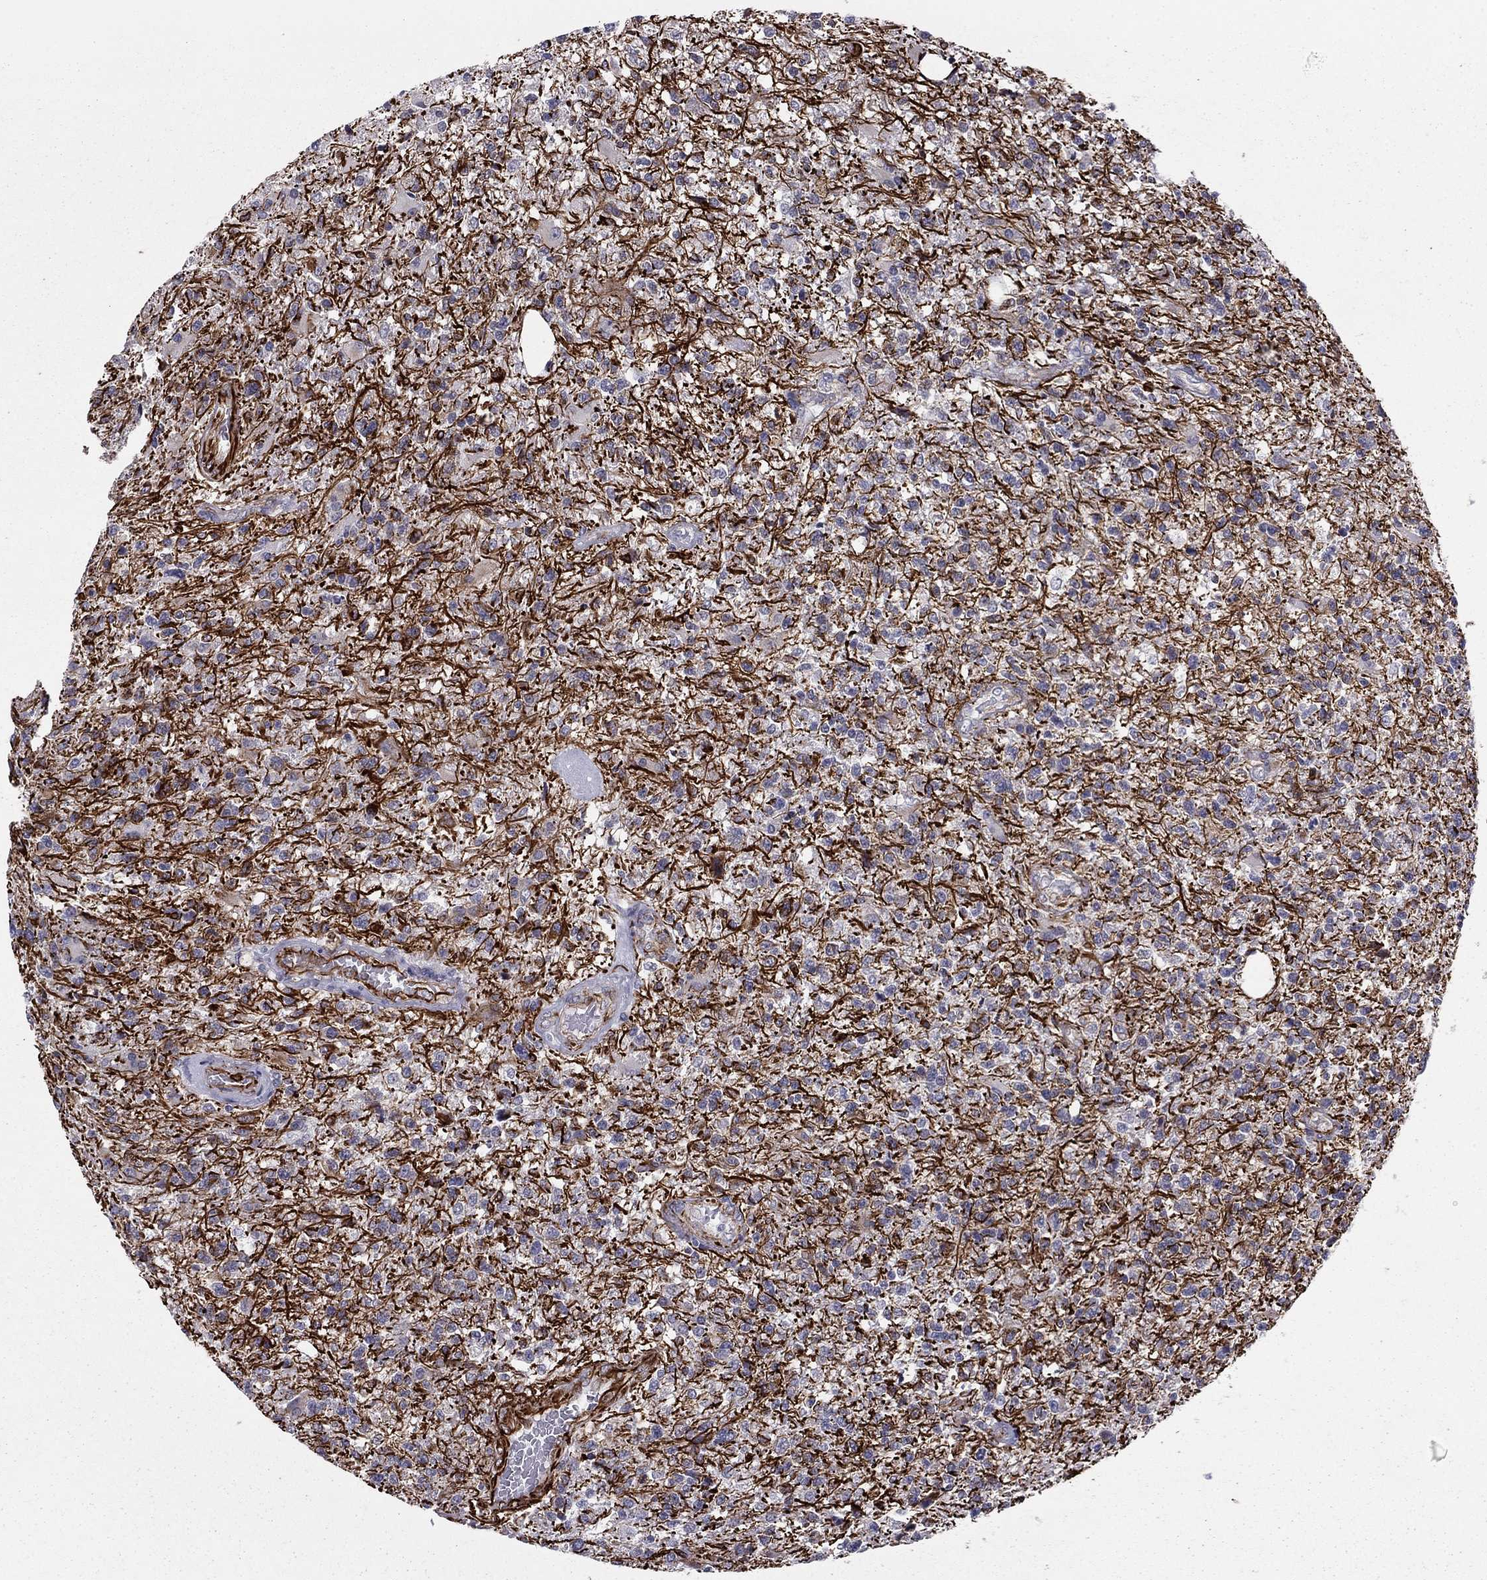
{"staining": {"intensity": "strong", "quantity": "<25%", "location": "cytoplasmic/membranous"}, "tissue": "glioma", "cell_type": "Tumor cells", "image_type": "cancer", "snomed": [{"axis": "morphology", "description": "Glioma, malignant, High grade"}, {"axis": "topography", "description": "Brain"}], "caption": "Immunohistochemical staining of human malignant glioma (high-grade) exhibits medium levels of strong cytoplasmic/membranous protein expression in approximately <25% of tumor cells.", "gene": "ANKS4B", "patient": {"sex": "male", "age": 56}}